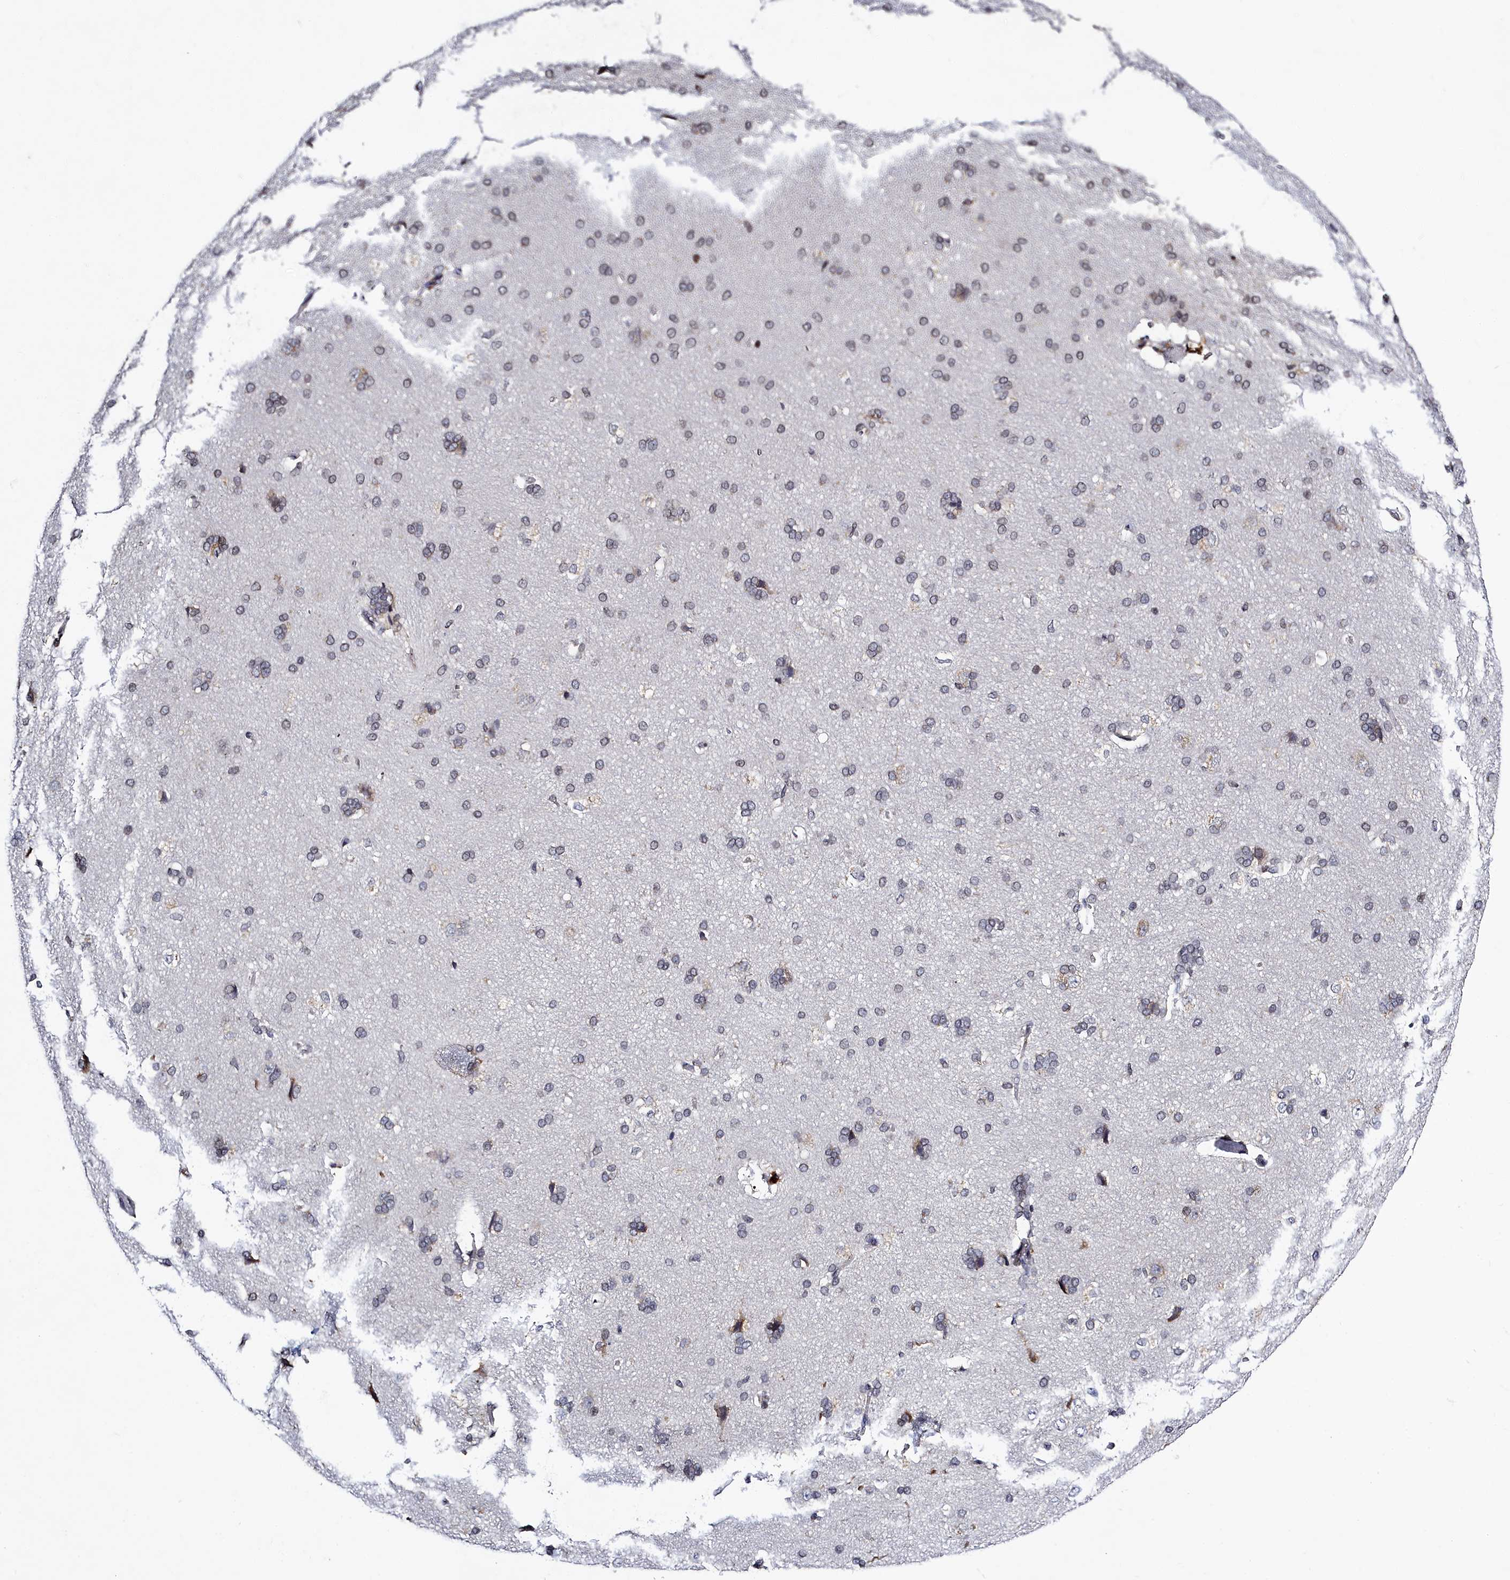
{"staining": {"intensity": "negative", "quantity": "none", "location": "none"}, "tissue": "cerebral cortex", "cell_type": "Endothelial cells", "image_type": "normal", "snomed": [{"axis": "morphology", "description": "Normal tissue, NOS"}, {"axis": "topography", "description": "Cerebral cortex"}], "caption": "Cerebral cortex stained for a protein using IHC reveals no positivity endothelial cells.", "gene": "FZD4", "patient": {"sex": "male", "age": 62}}